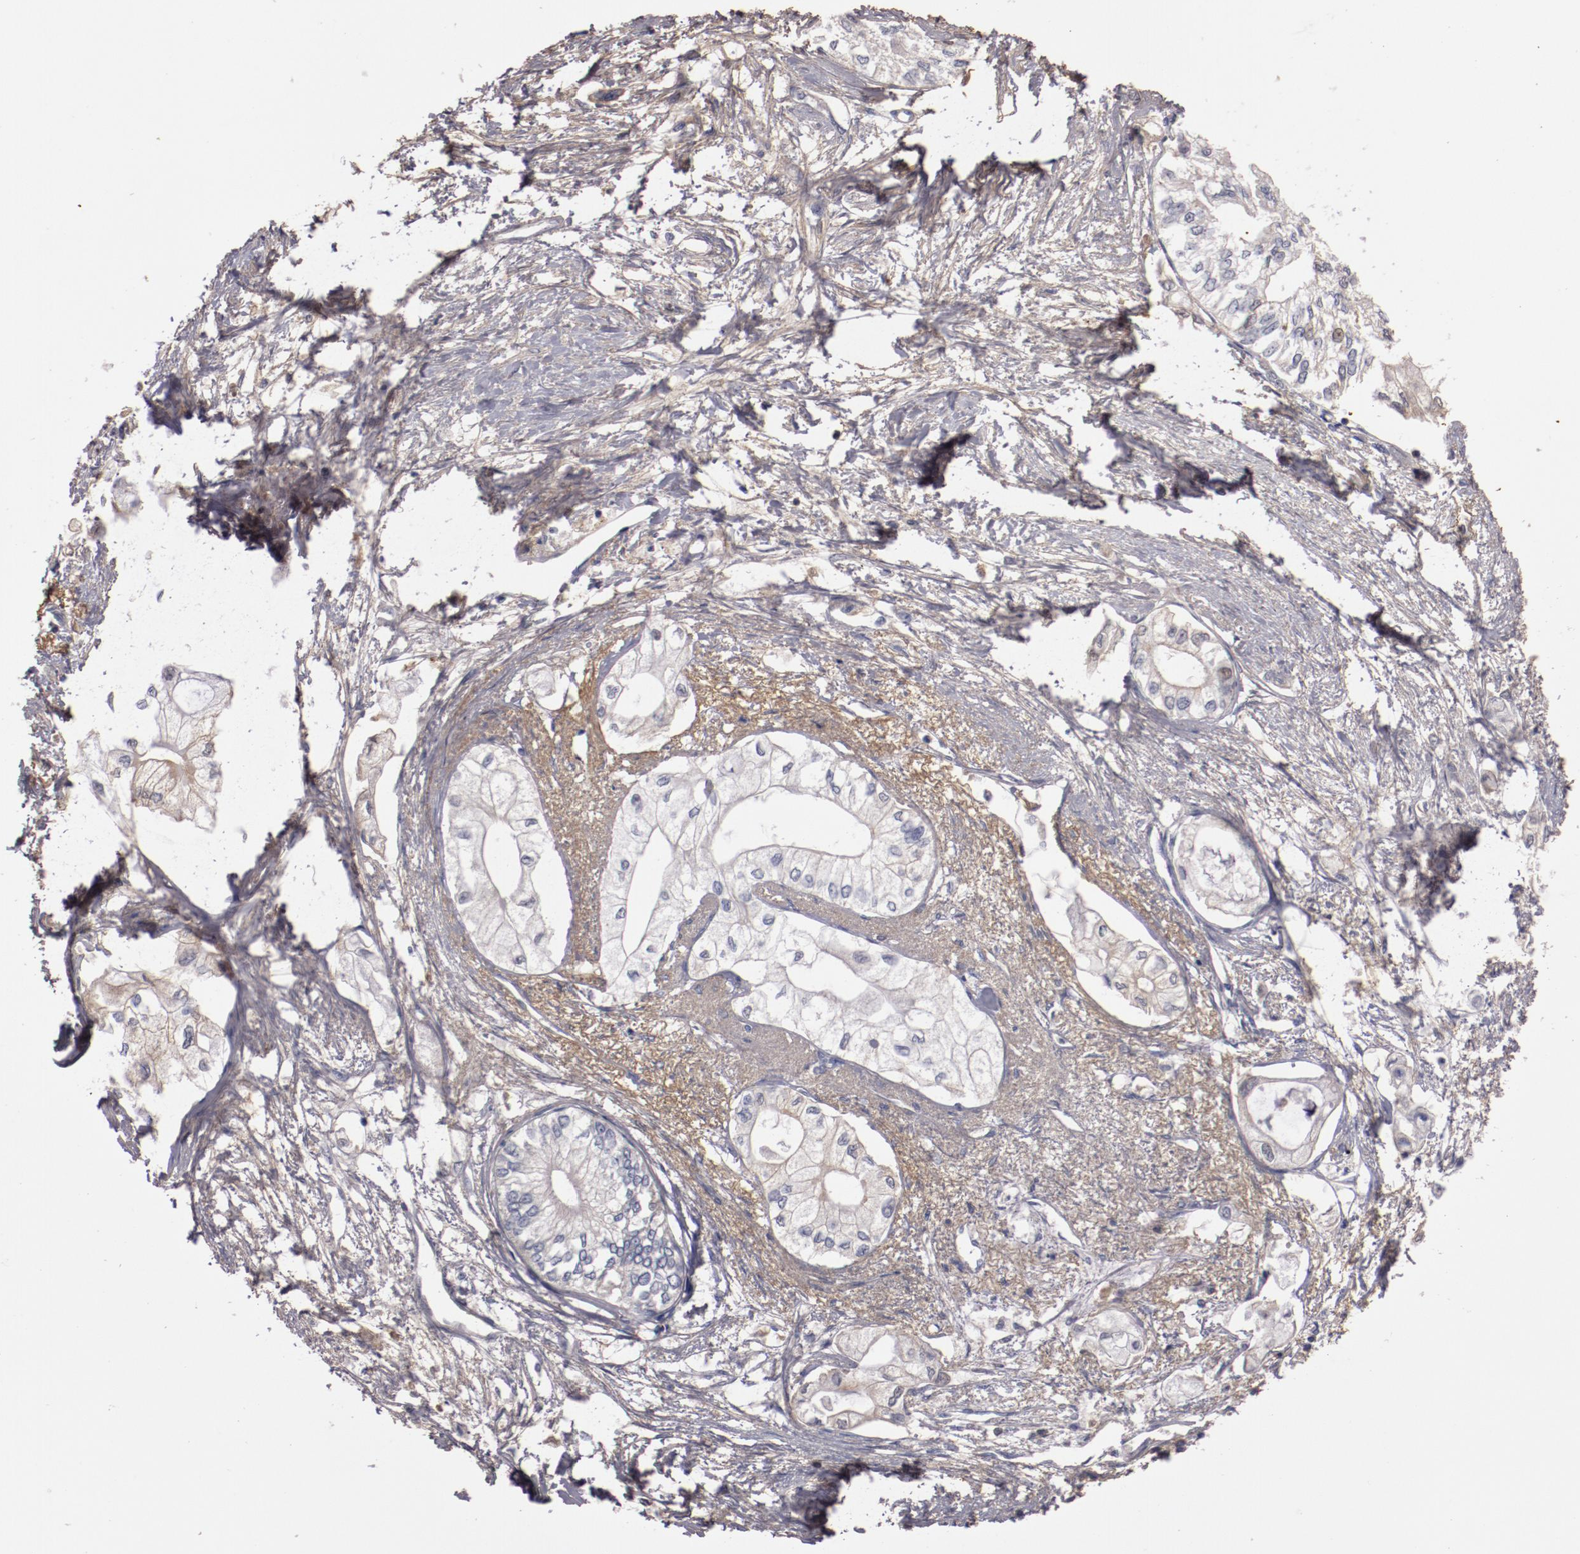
{"staining": {"intensity": "negative", "quantity": "none", "location": "none"}, "tissue": "pancreatic cancer", "cell_type": "Tumor cells", "image_type": "cancer", "snomed": [{"axis": "morphology", "description": "Adenocarcinoma, NOS"}, {"axis": "topography", "description": "Pancreas"}], "caption": "A histopathology image of pancreatic cancer stained for a protein reveals no brown staining in tumor cells. (DAB (3,3'-diaminobenzidine) immunohistochemistry (IHC) visualized using brightfield microscopy, high magnification).", "gene": "MBL2", "patient": {"sex": "male", "age": 79}}